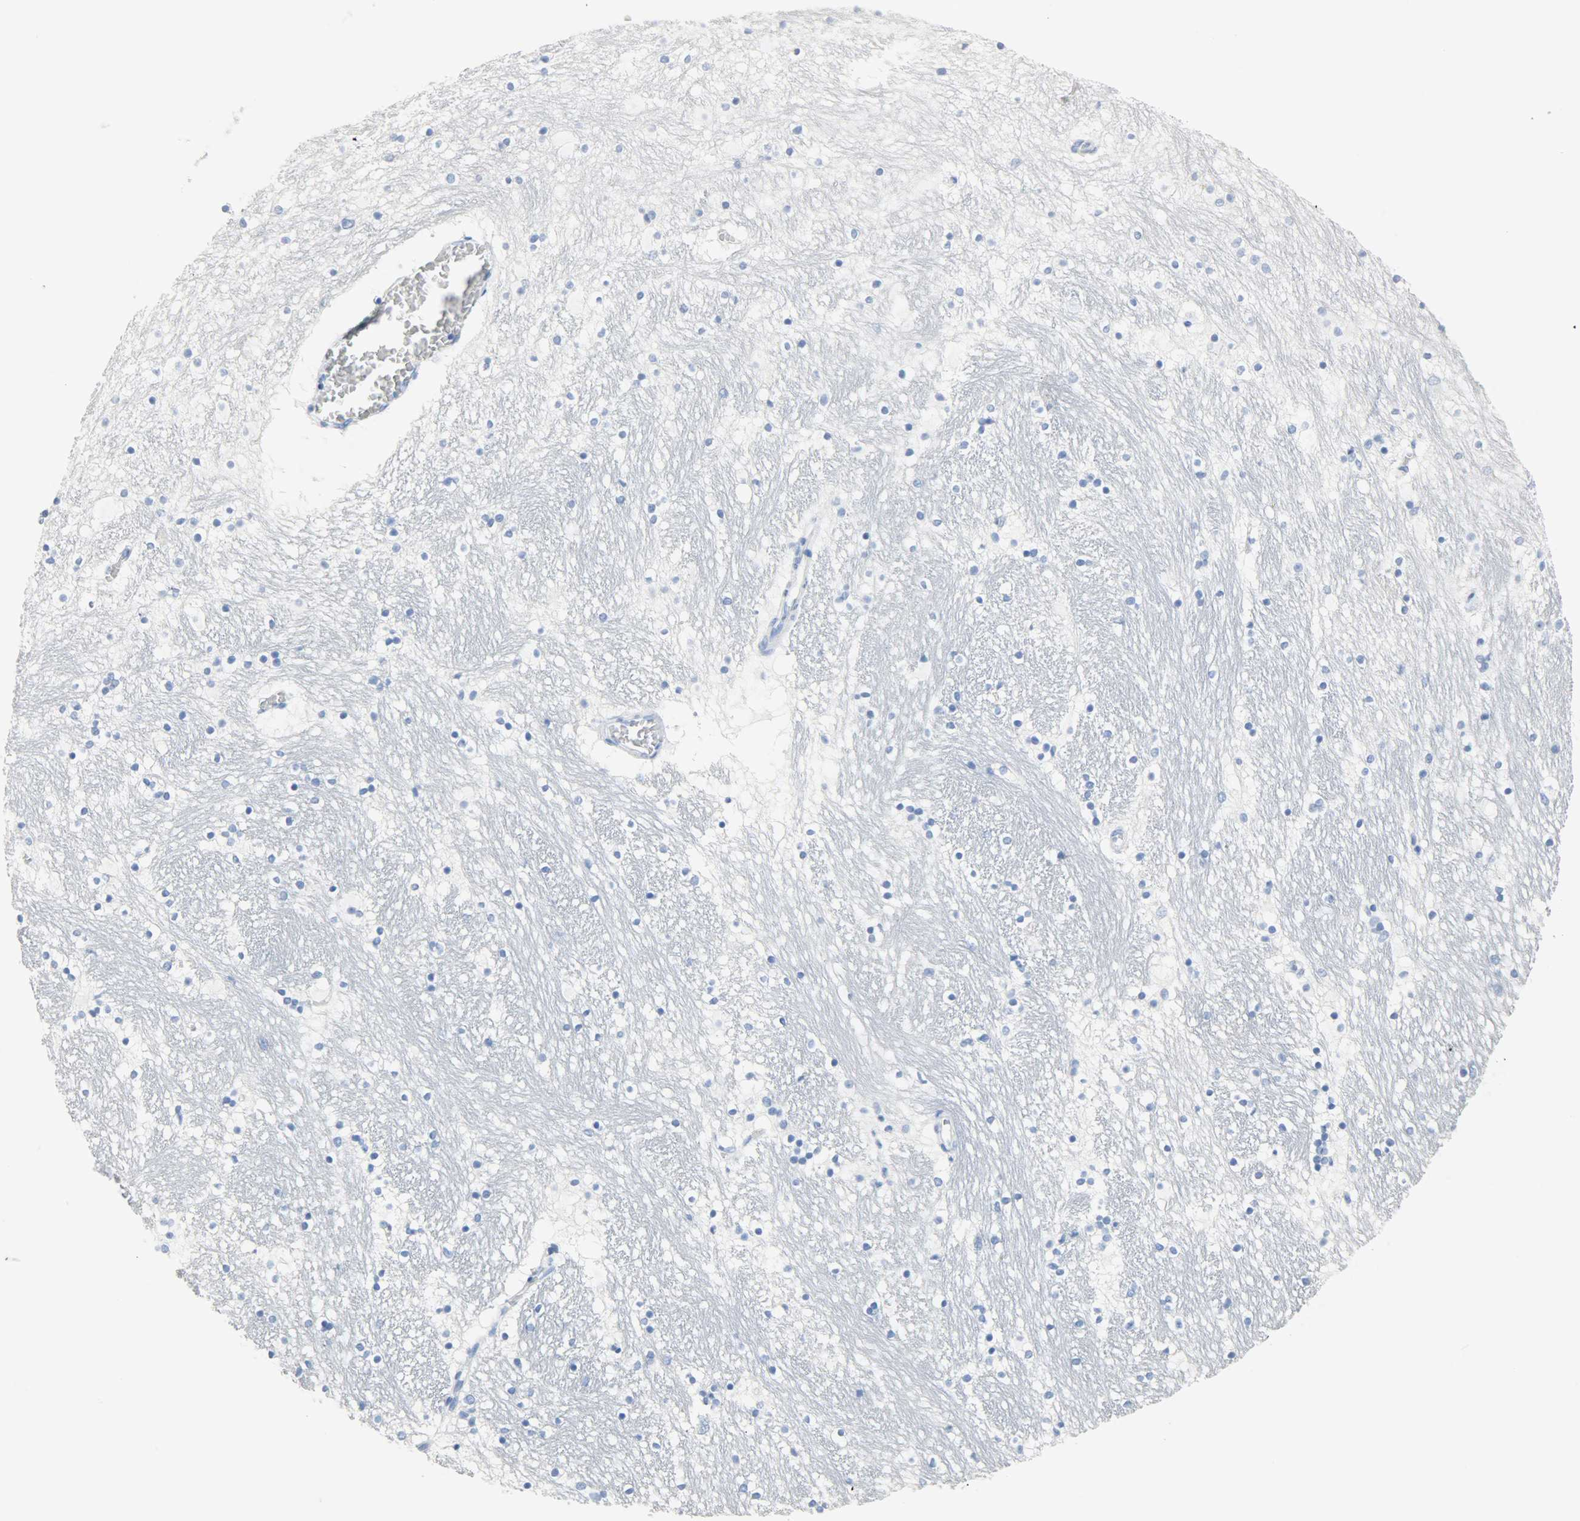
{"staining": {"intensity": "negative", "quantity": "none", "location": "none"}, "tissue": "hippocampus", "cell_type": "Glial cells", "image_type": "normal", "snomed": [{"axis": "morphology", "description": "Normal tissue, NOS"}, {"axis": "topography", "description": "Hippocampus"}], "caption": "There is no significant positivity in glial cells of hippocampus. Nuclei are stained in blue.", "gene": "CA3", "patient": {"sex": "male", "age": 45}}